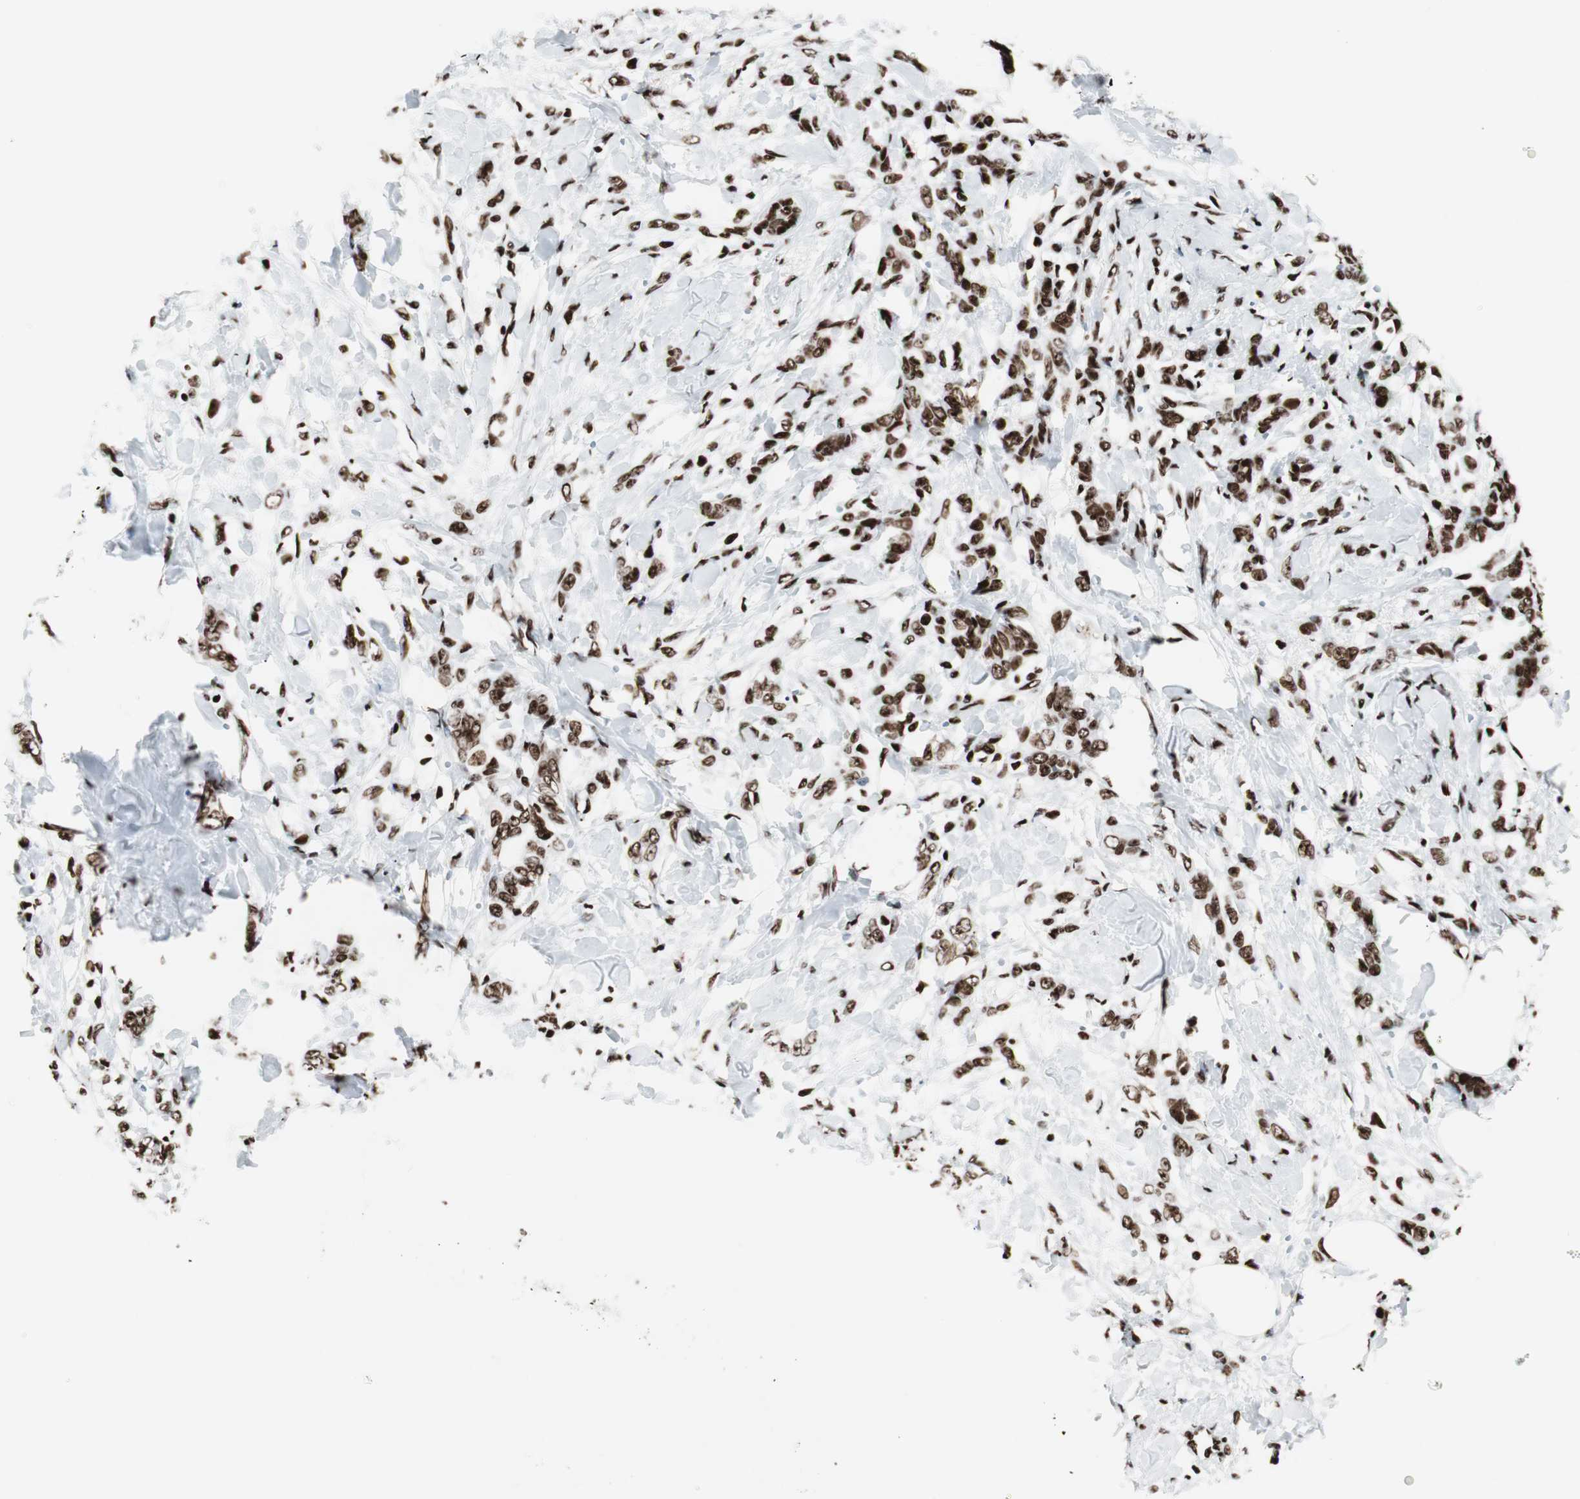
{"staining": {"intensity": "strong", "quantity": ">75%", "location": "nuclear"}, "tissue": "breast cancer", "cell_type": "Tumor cells", "image_type": "cancer", "snomed": [{"axis": "morphology", "description": "Lobular carcinoma, in situ"}, {"axis": "morphology", "description": "Lobular carcinoma"}, {"axis": "topography", "description": "Breast"}], "caption": "Breast lobular carcinoma stained with a brown dye displays strong nuclear positive expression in approximately >75% of tumor cells.", "gene": "NCL", "patient": {"sex": "female", "age": 41}}